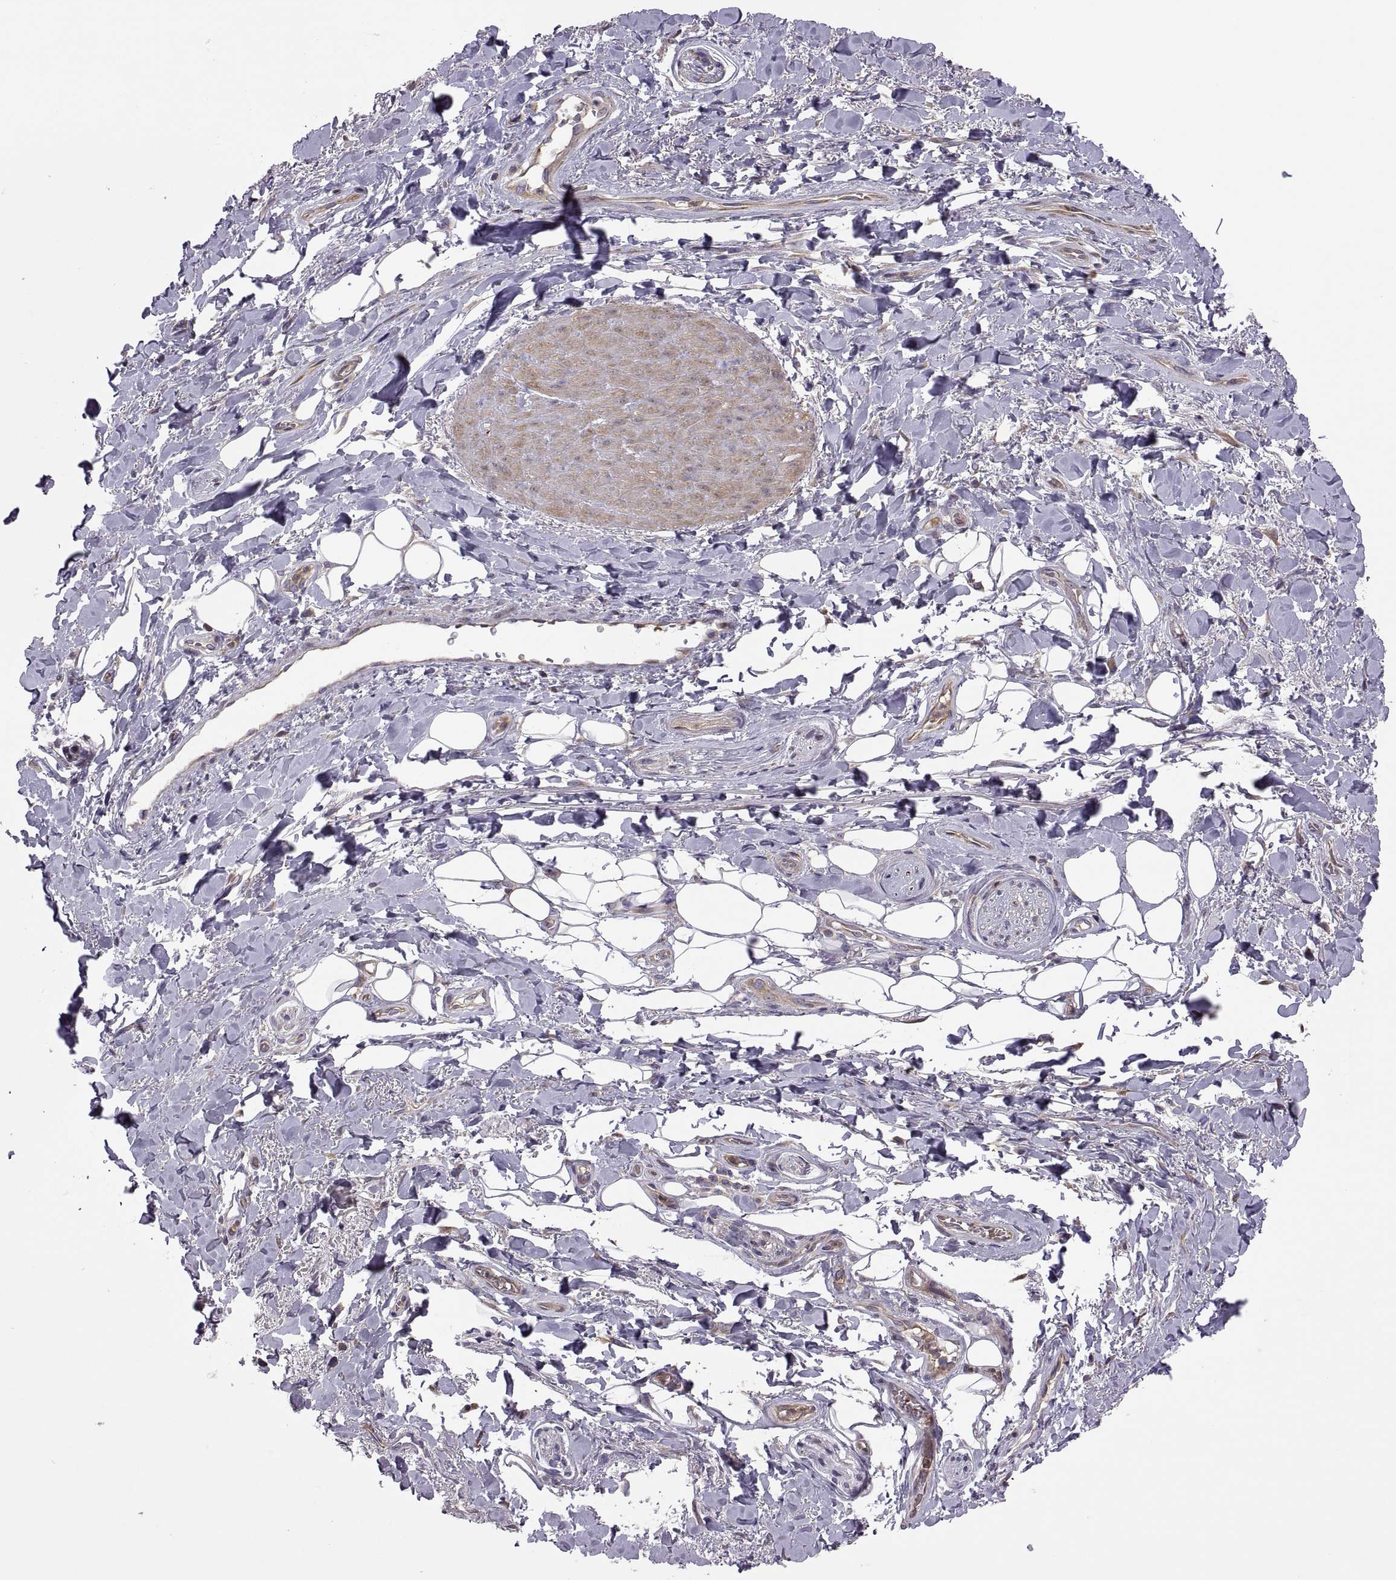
{"staining": {"intensity": "negative", "quantity": "none", "location": "none"}, "tissue": "adipose tissue", "cell_type": "Adipocytes", "image_type": "normal", "snomed": [{"axis": "morphology", "description": "Normal tissue, NOS"}, {"axis": "topography", "description": "Anal"}, {"axis": "topography", "description": "Peripheral nerve tissue"}], "caption": "Micrograph shows no protein staining in adipocytes of benign adipose tissue. (Stains: DAB (3,3'-diaminobenzidine) immunohistochemistry with hematoxylin counter stain, Microscopy: brightfield microscopy at high magnification).", "gene": "SPATA32", "patient": {"sex": "male", "age": 53}}